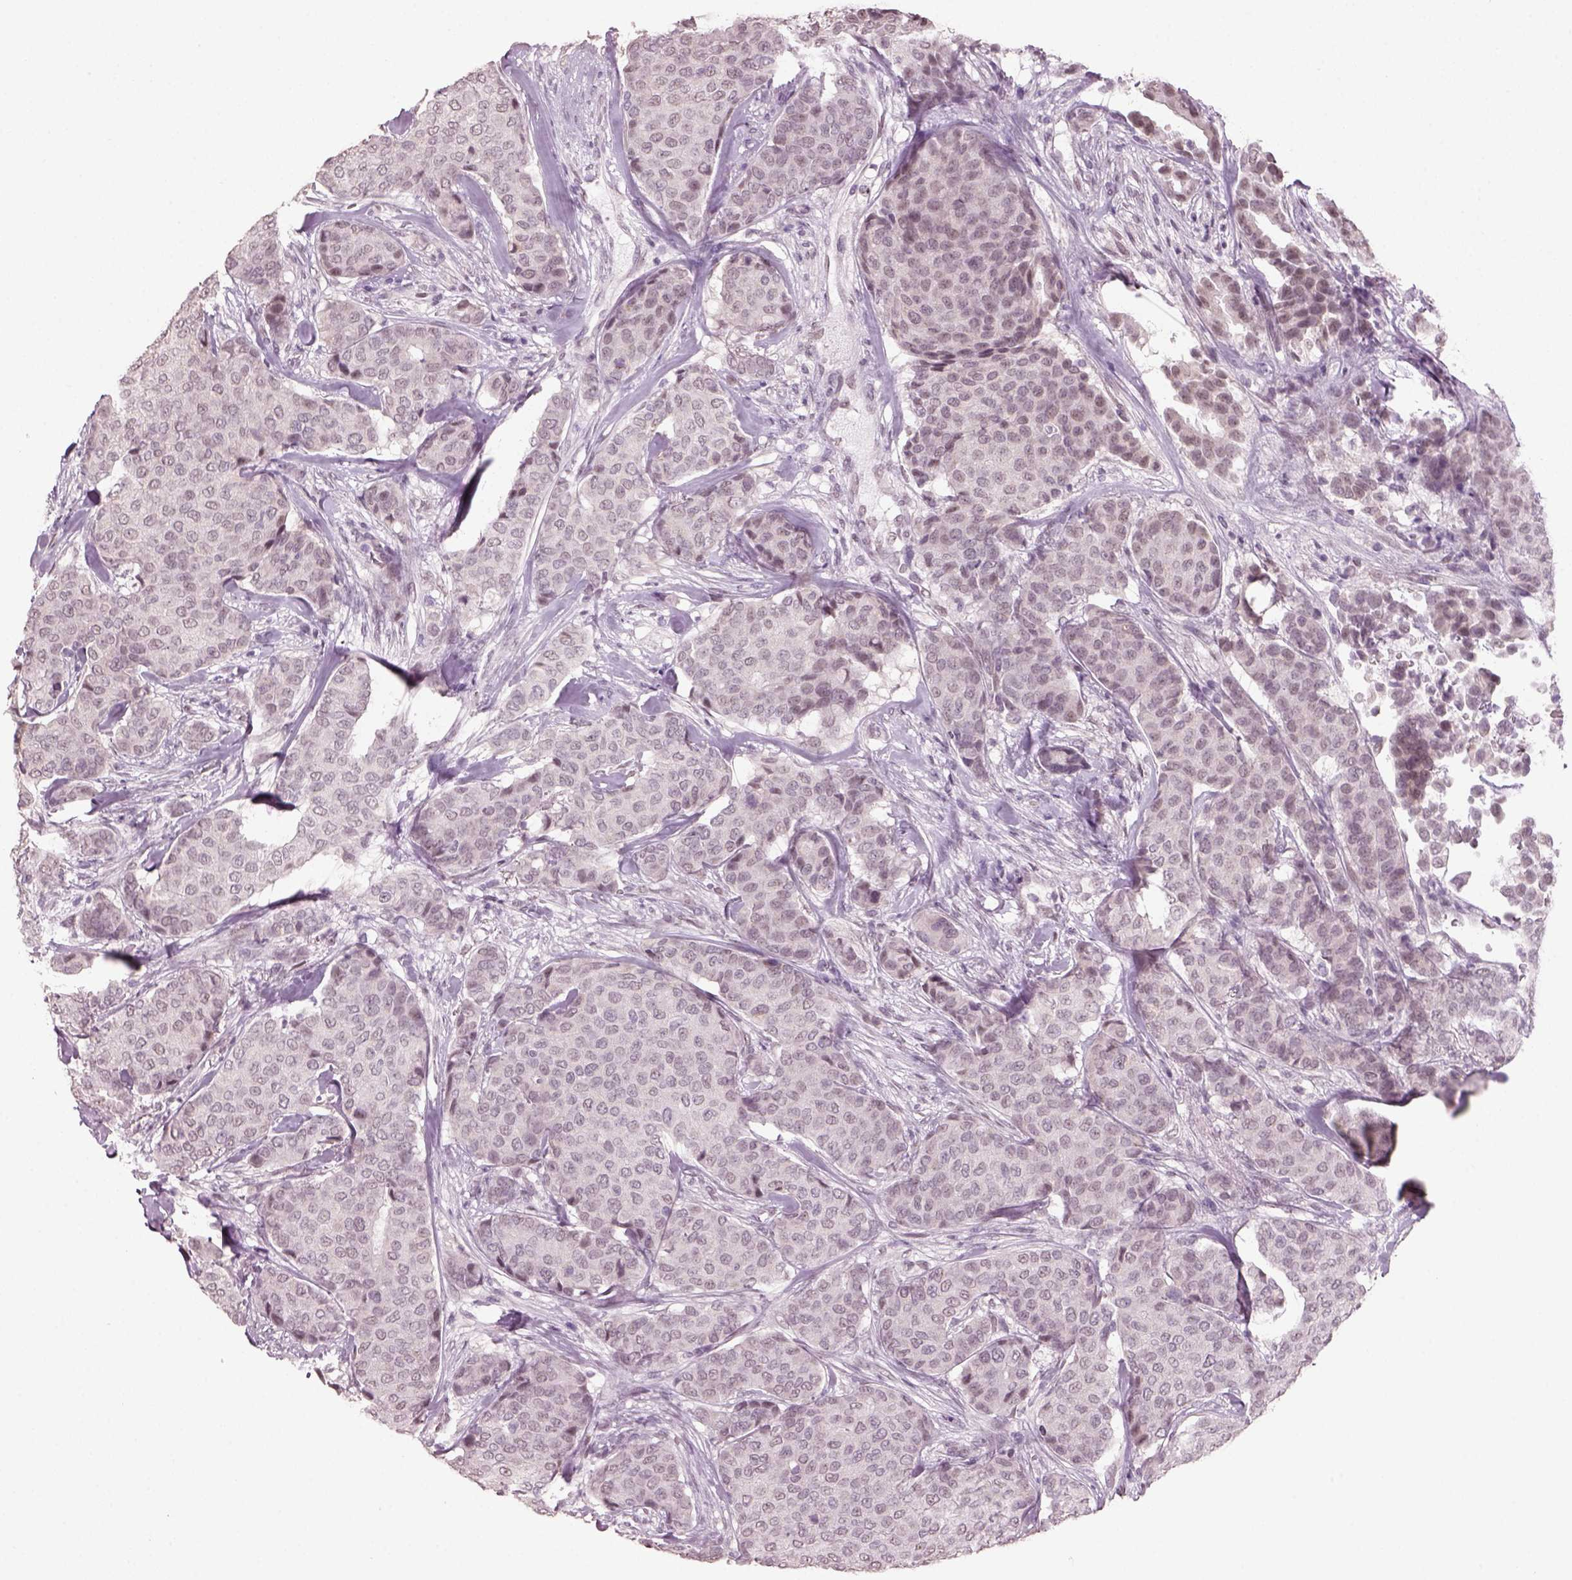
{"staining": {"intensity": "negative", "quantity": "none", "location": "none"}, "tissue": "breast cancer", "cell_type": "Tumor cells", "image_type": "cancer", "snomed": [{"axis": "morphology", "description": "Duct carcinoma"}, {"axis": "topography", "description": "Breast"}], "caption": "High magnification brightfield microscopy of breast cancer stained with DAB (3,3'-diaminobenzidine) (brown) and counterstained with hematoxylin (blue): tumor cells show no significant staining.", "gene": "NAT8", "patient": {"sex": "female", "age": 75}}